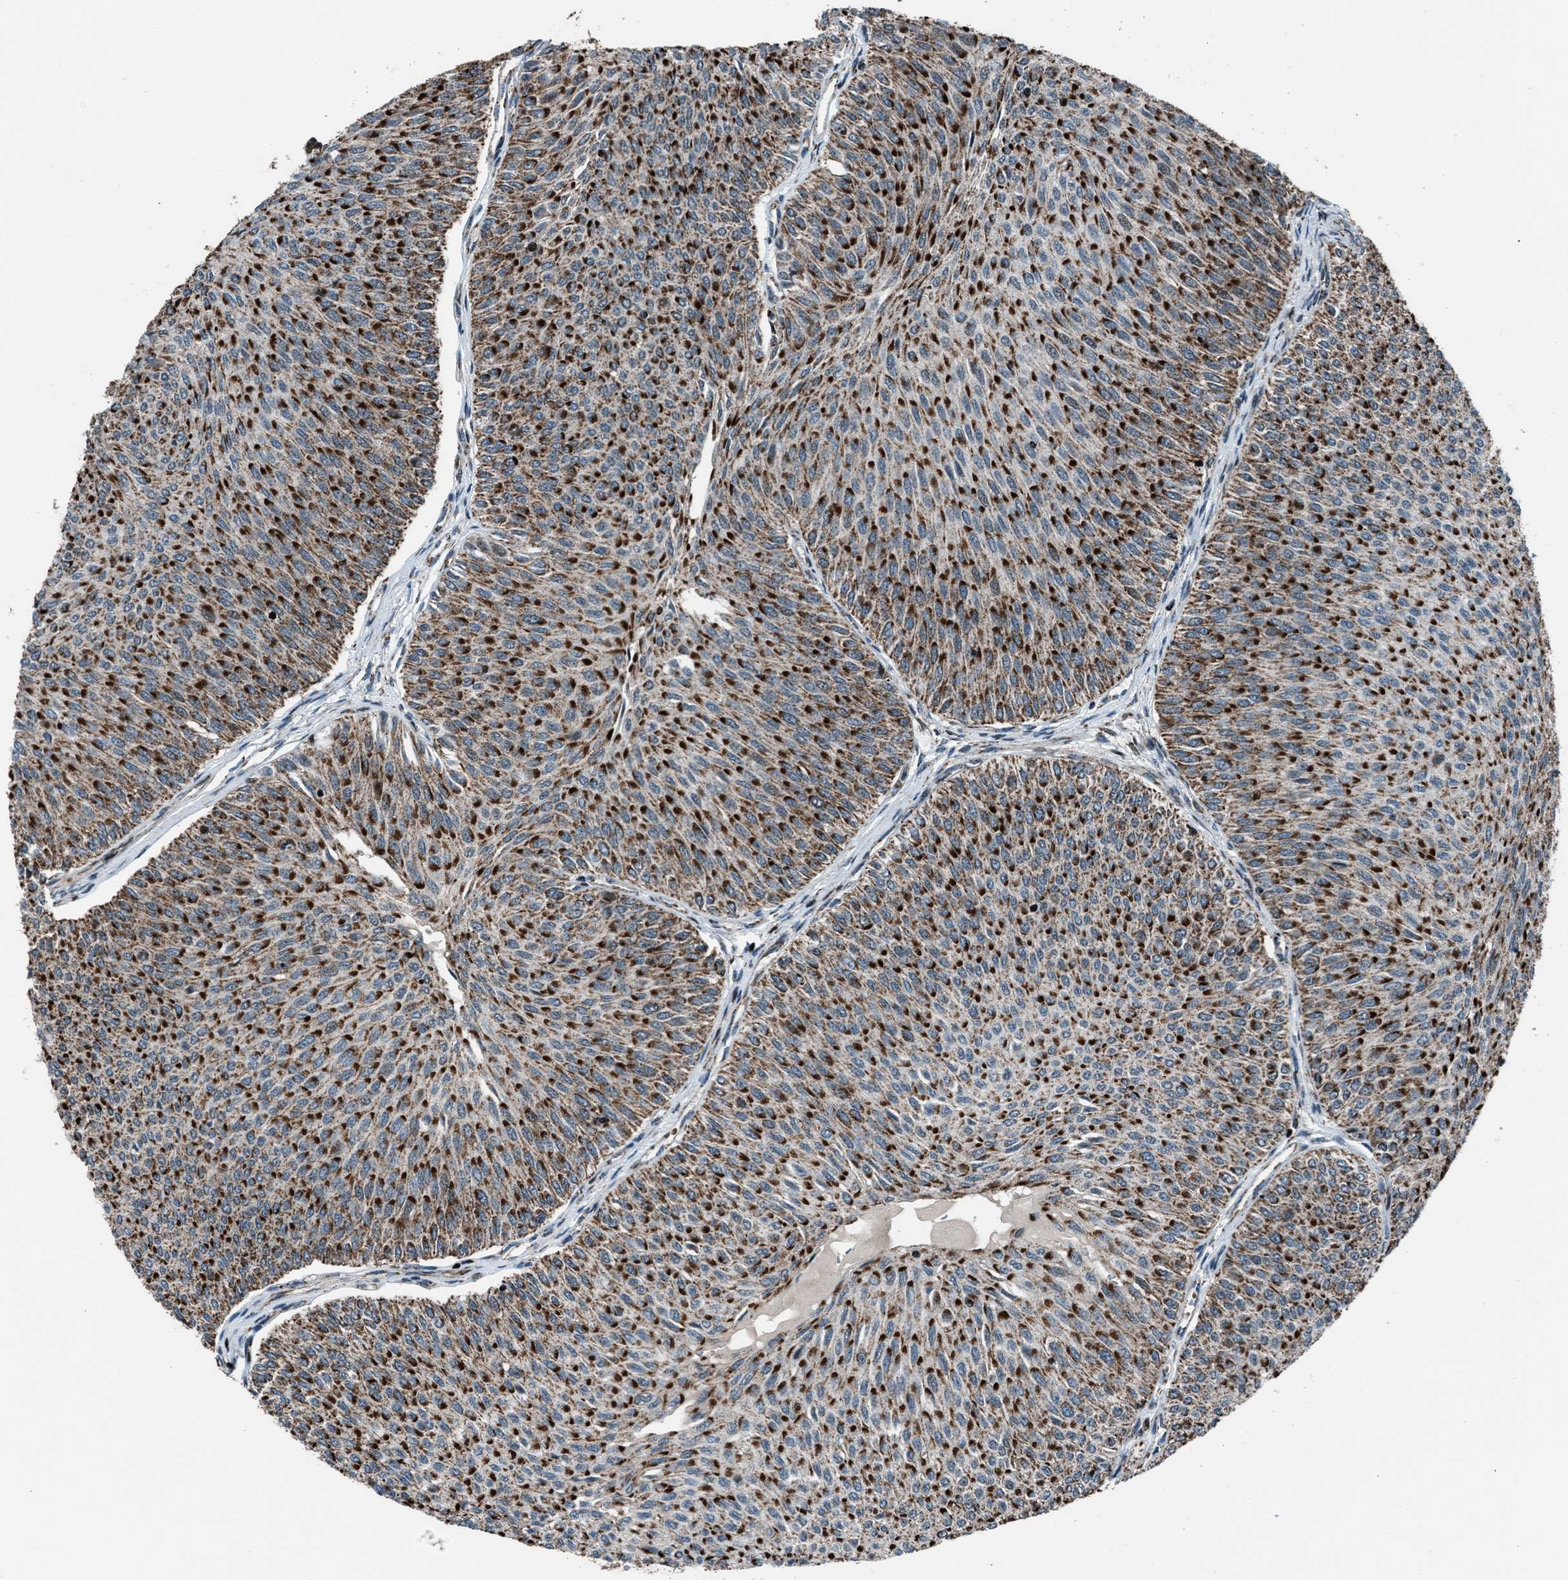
{"staining": {"intensity": "strong", "quantity": ">75%", "location": "cytoplasmic/membranous"}, "tissue": "urothelial cancer", "cell_type": "Tumor cells", "image_type": "cancer", "snomed": [{"axis": "morphology", "description": "Urothelial carcinoma, Low grade"}, {"axis": "topography", "description": "Urinary bladder"}], "caption": "Low-grade urothelial carcinoma tissue exhibits strong cytoplasmic/membranous staining in about >75% of tumor cells, visualized by immunohistochemistry.", "gene": "MORC3", "patient": {"sex": "male", "age": 78}}